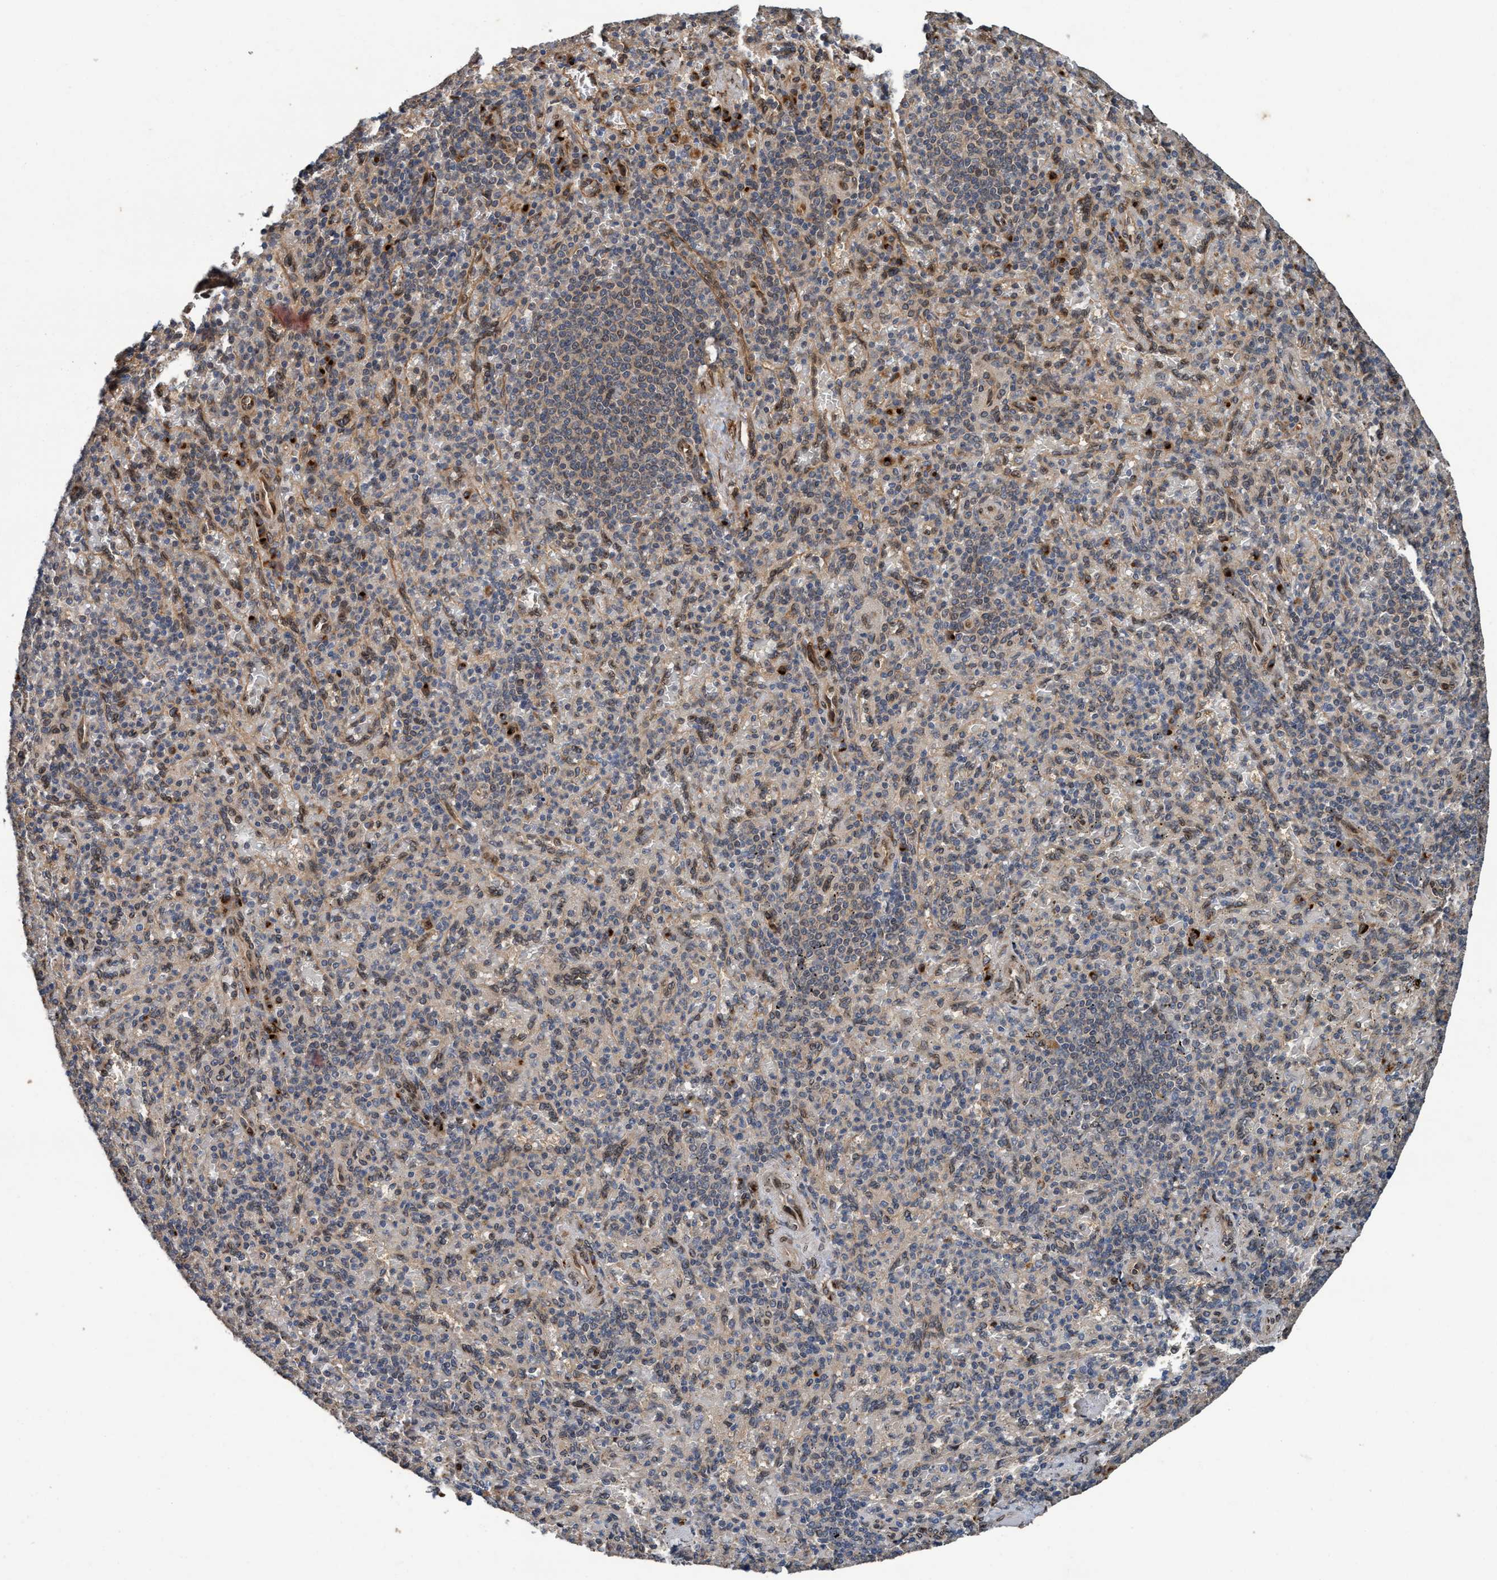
{"staining": {"intensity": "moderate", "quantity": "<25%", "location": "cytoplasmic/membranous"}, "tissue": "spleen", "cell_type": "Cells in red pulp", "image_type": "normal", "snomed": [{"axis": "morphology", "description": "Normal tissue, NOS"}, {"axis": "topography", "description": "Spleen"}], "caption": "Moderate cytoplasmic/membranous staining is appreciated in about <25% of cells in red pulp in benign spleen.", "gene": "MACC1", "patient": {"sex": "female", "age": 74}}